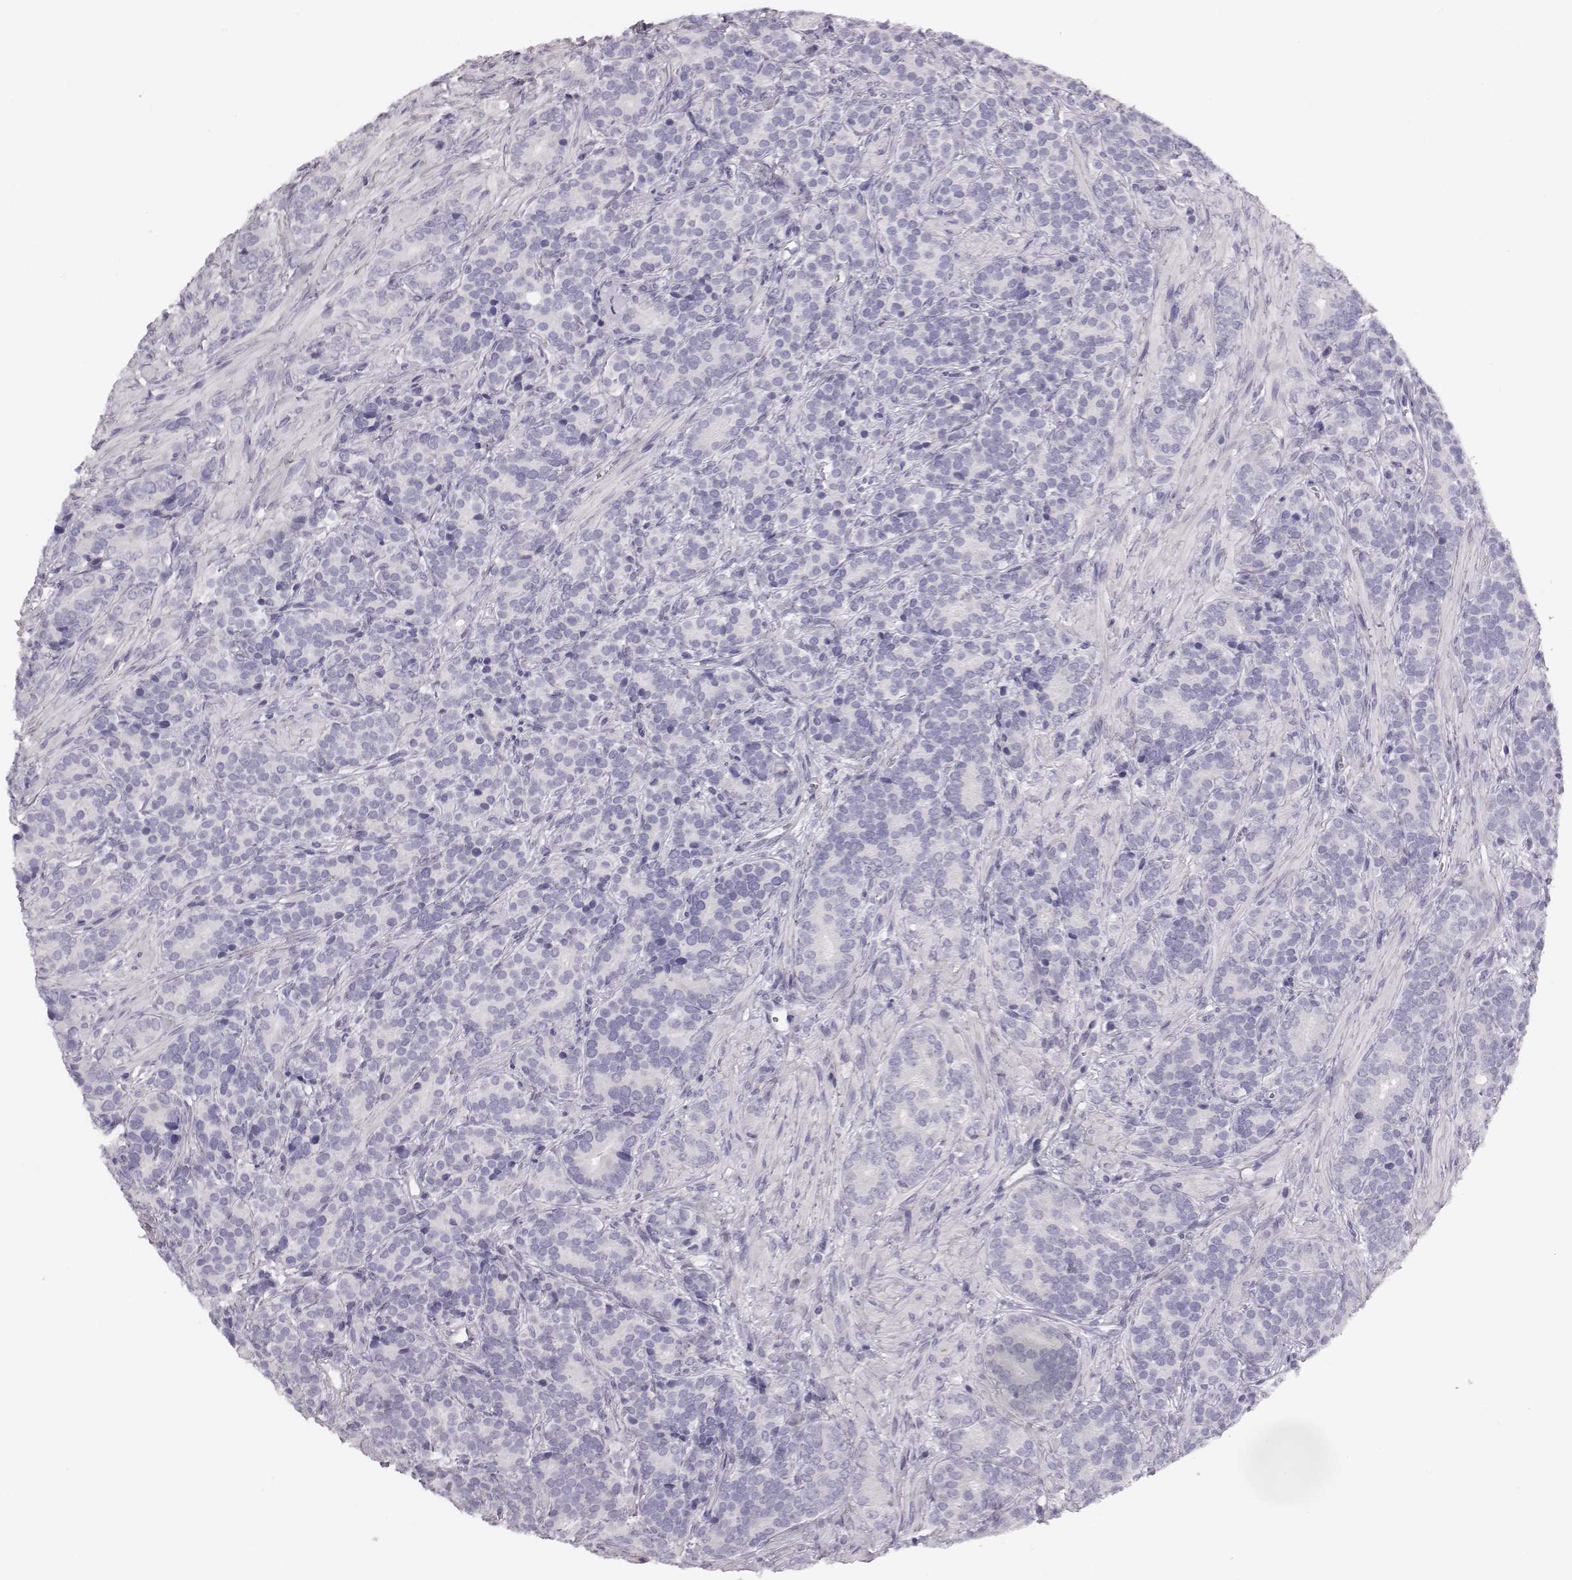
{"staining": {"intensity": "negative", "quantity": "none", "location": "none"}, "tissue": "prostate cancer", "cell_type": "Tumor cells", "image_type": "cancer", "snomed": [{"axis": "morphology", "description": "Adenocarcinoma, High grade"}, {"axis": "topography", "description": "Prostate"}], "caption": "Tumor cells are negative for protein expression in human prostate cancer.", "gene": "GUCA1A", "patient": {"sex": "male", "age": 84}}